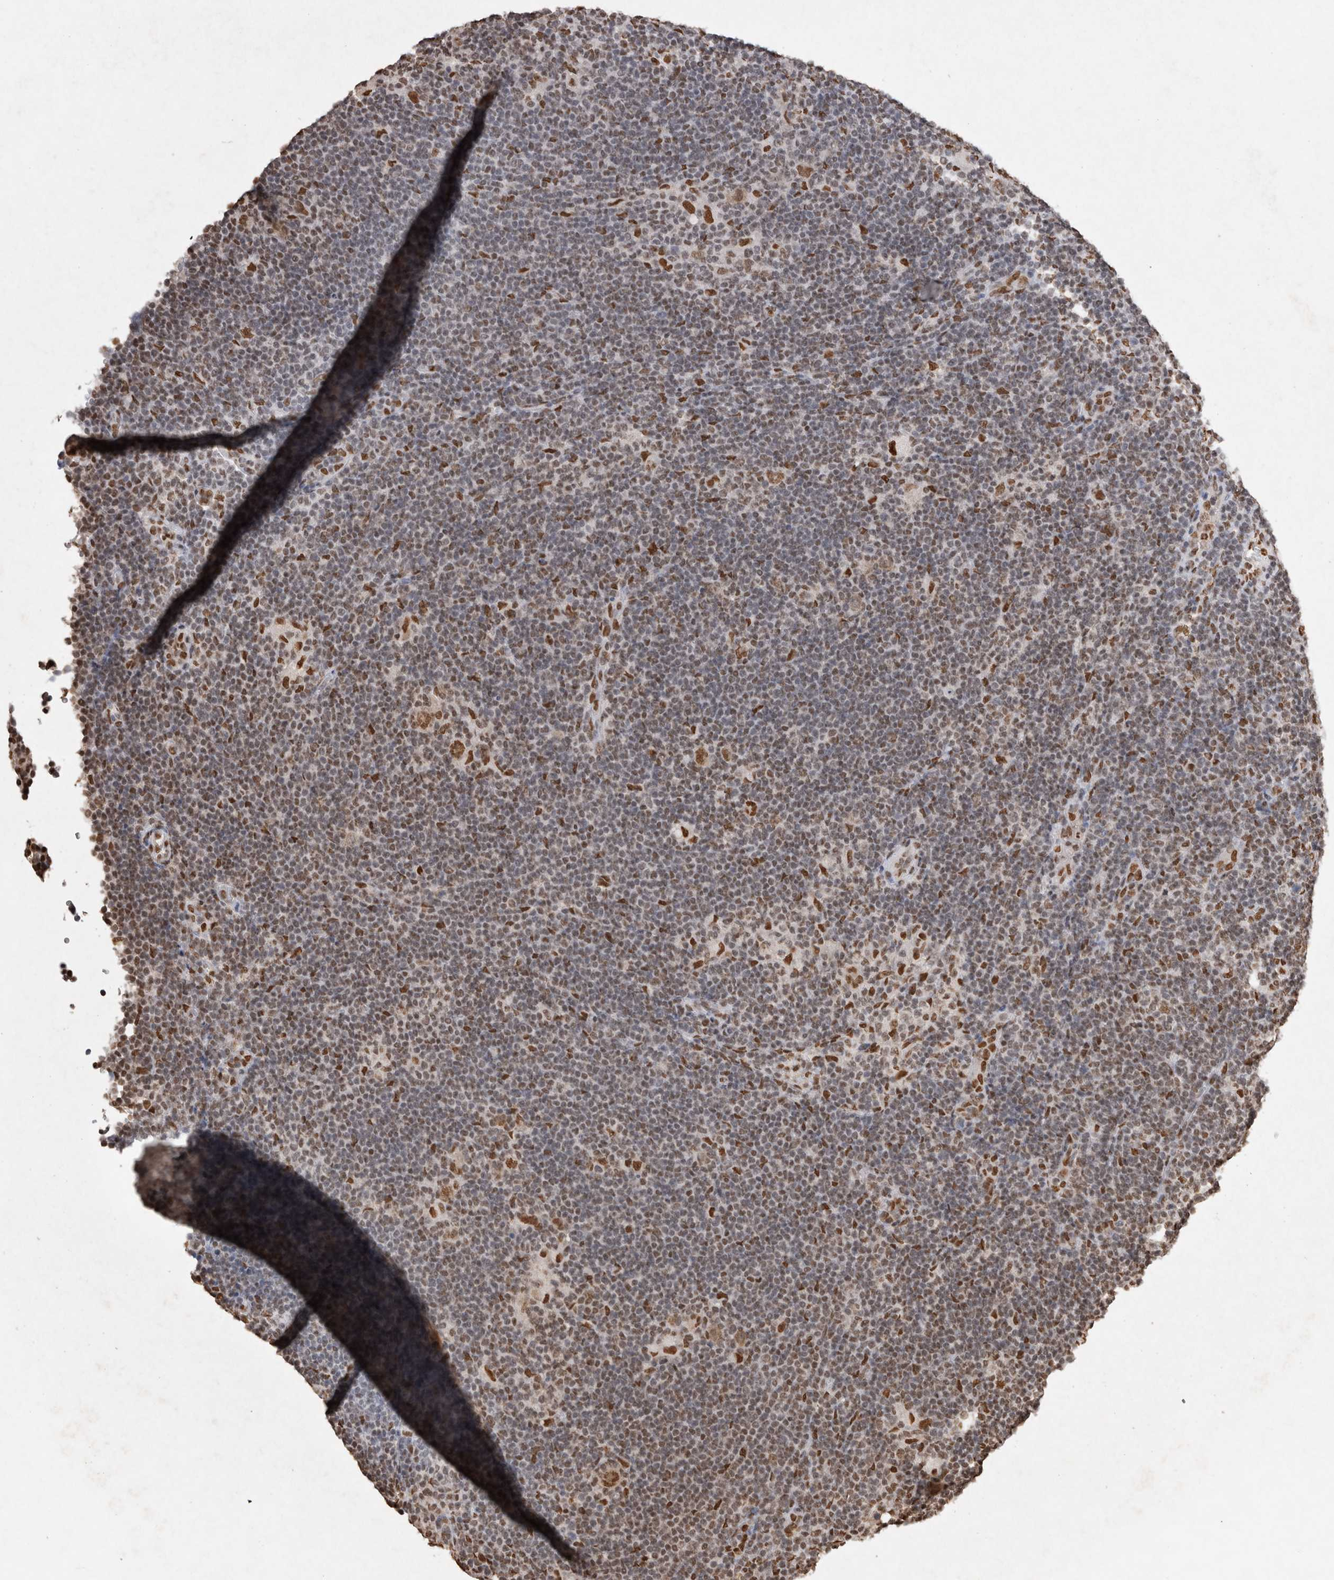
{"staining": {"intensity": "moderate", "quantity": ">75%", "location": "nuclear"}, "tissue": "lymphoma", "cell_type": "Tumor cells", "image_type": "cancer", "snomed": [{"axis": "morphology", "description": "Hodgkin's disease, NOS"}, {"axis": "topography", "description": "Lymph node"}], "caption": "Human lymphoma stained with a brown dye shows moderate nuclear positive positivity in approximately >75% of tumor cells.", "gene": "HDGF", "patient": {"sex": "female", "age": 57}}